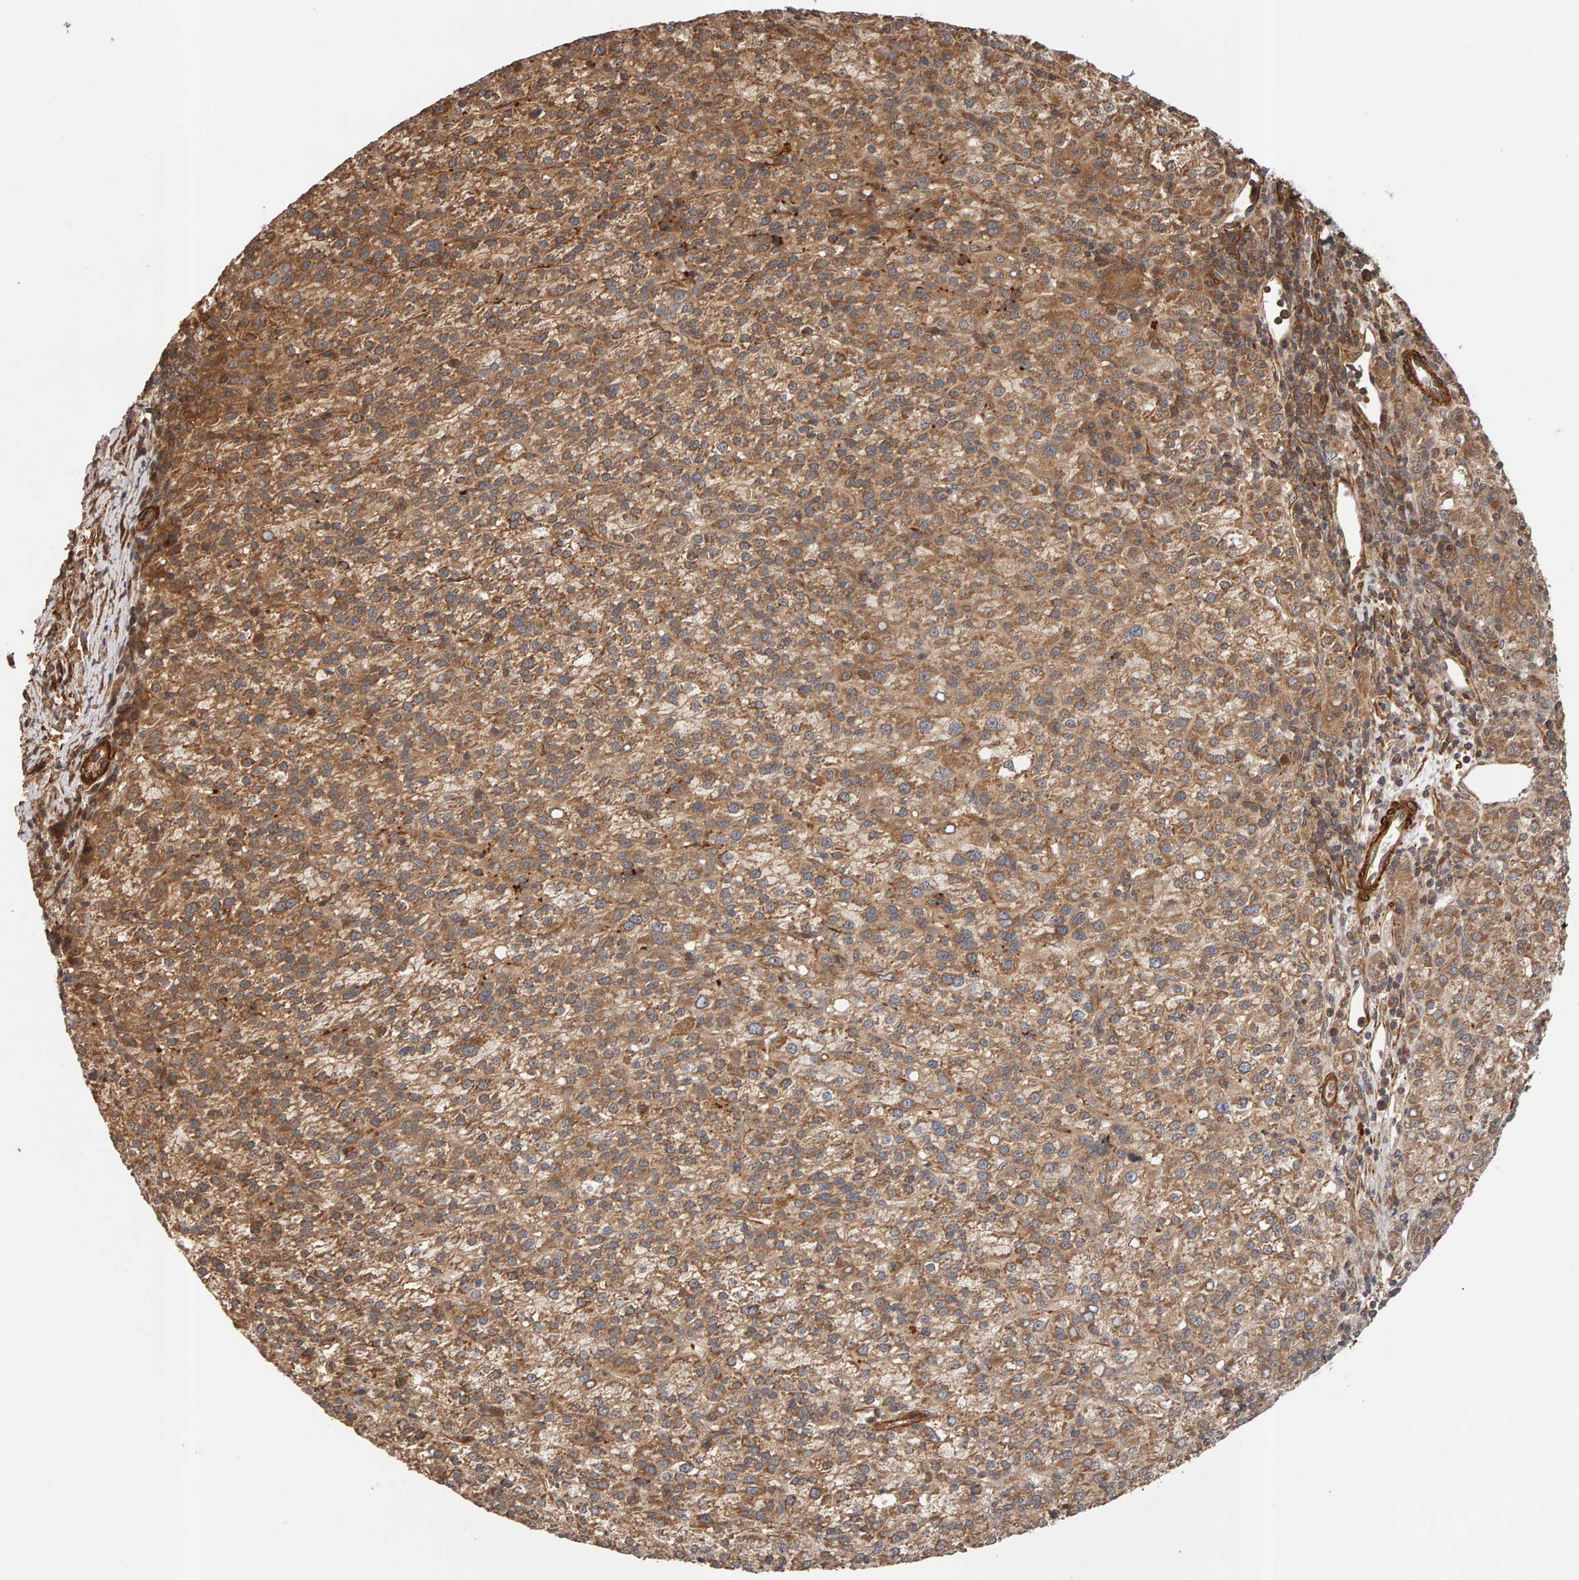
{"staining": {"intensity": "weak", "quantity": ">75%", "location": "cytoplasmic/membranous"}, "tissue": "liver cancer", "cell_type": "Tumor cells", "image_type": "cancer", "snomed": [{"axis": "morphology", "description": "Carcinoma, Hepatocellular, NOS"}, {"axis": "topography", "description": "Liver"}], "caption": "Liver hepatocellular carcinoma was stained to show a protein in brown. There is low levels of weak cytoplasmic/membranous staining in about >75% of tumor cells.", "gene": "SYNRG", "patient": {"sex": "female", "age": 58}}